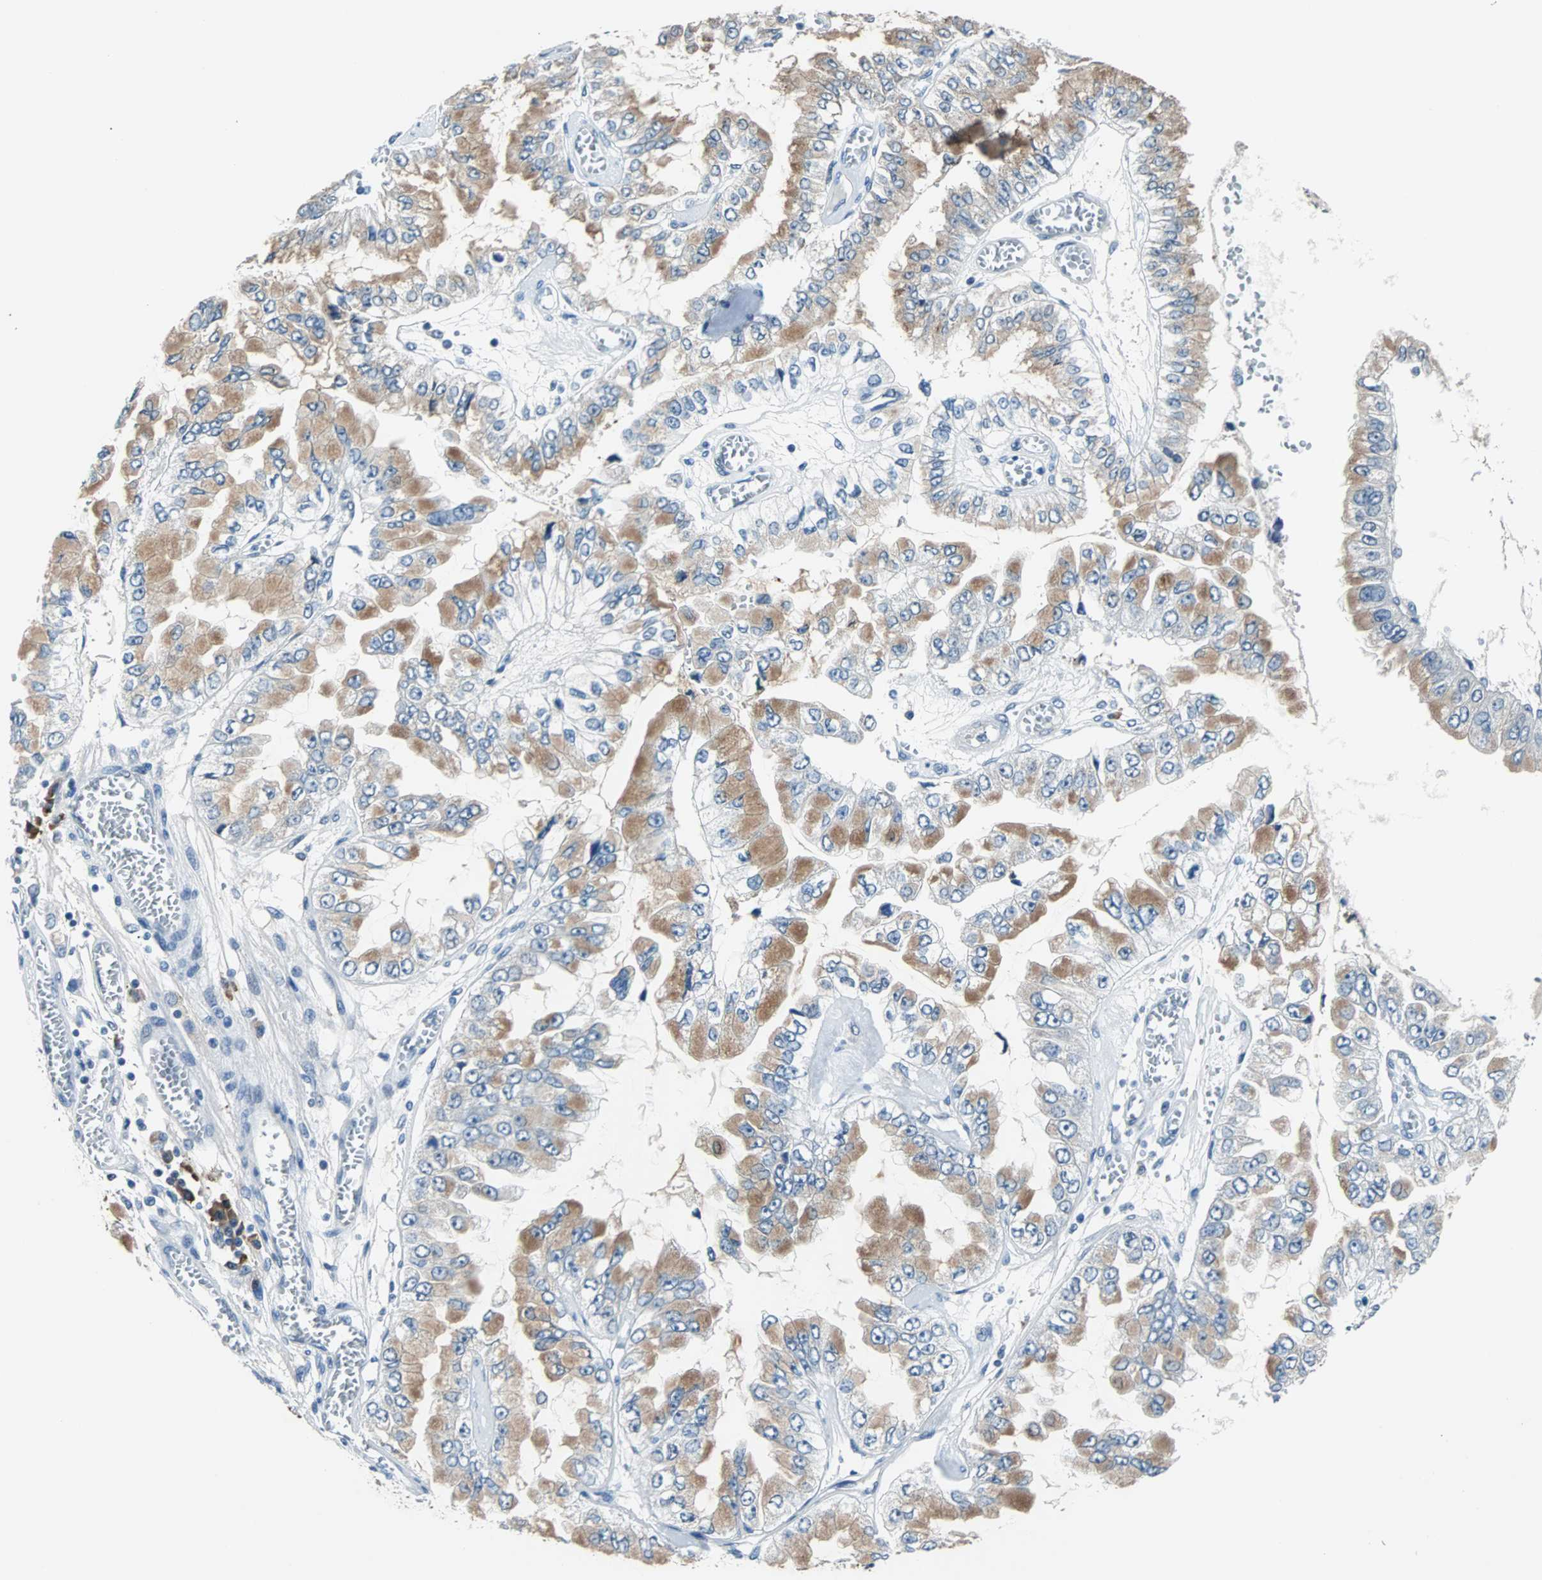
{"staining": {"intensity": "moderate", "quantity": "25%-75%", "location": "cytoplasmic/membranous"}, "tissue": "liver cancer", "cell_type": "Tumor cells", "image_type": "cancer", "snomed": [{"axis": "morphology", "description": "Cholangiocarcinoma"}, {"axis": "topography", "description": "Liver"}], "caption": "Cholangiocarcinoma (liver) stained for a protein (brown) exhibits moderate cytoplasmic/membranous positive expression in approximately 25%-75% of tumor cells.", "gene": "USP28", "patient": {"sex": "female", "age": 79}}